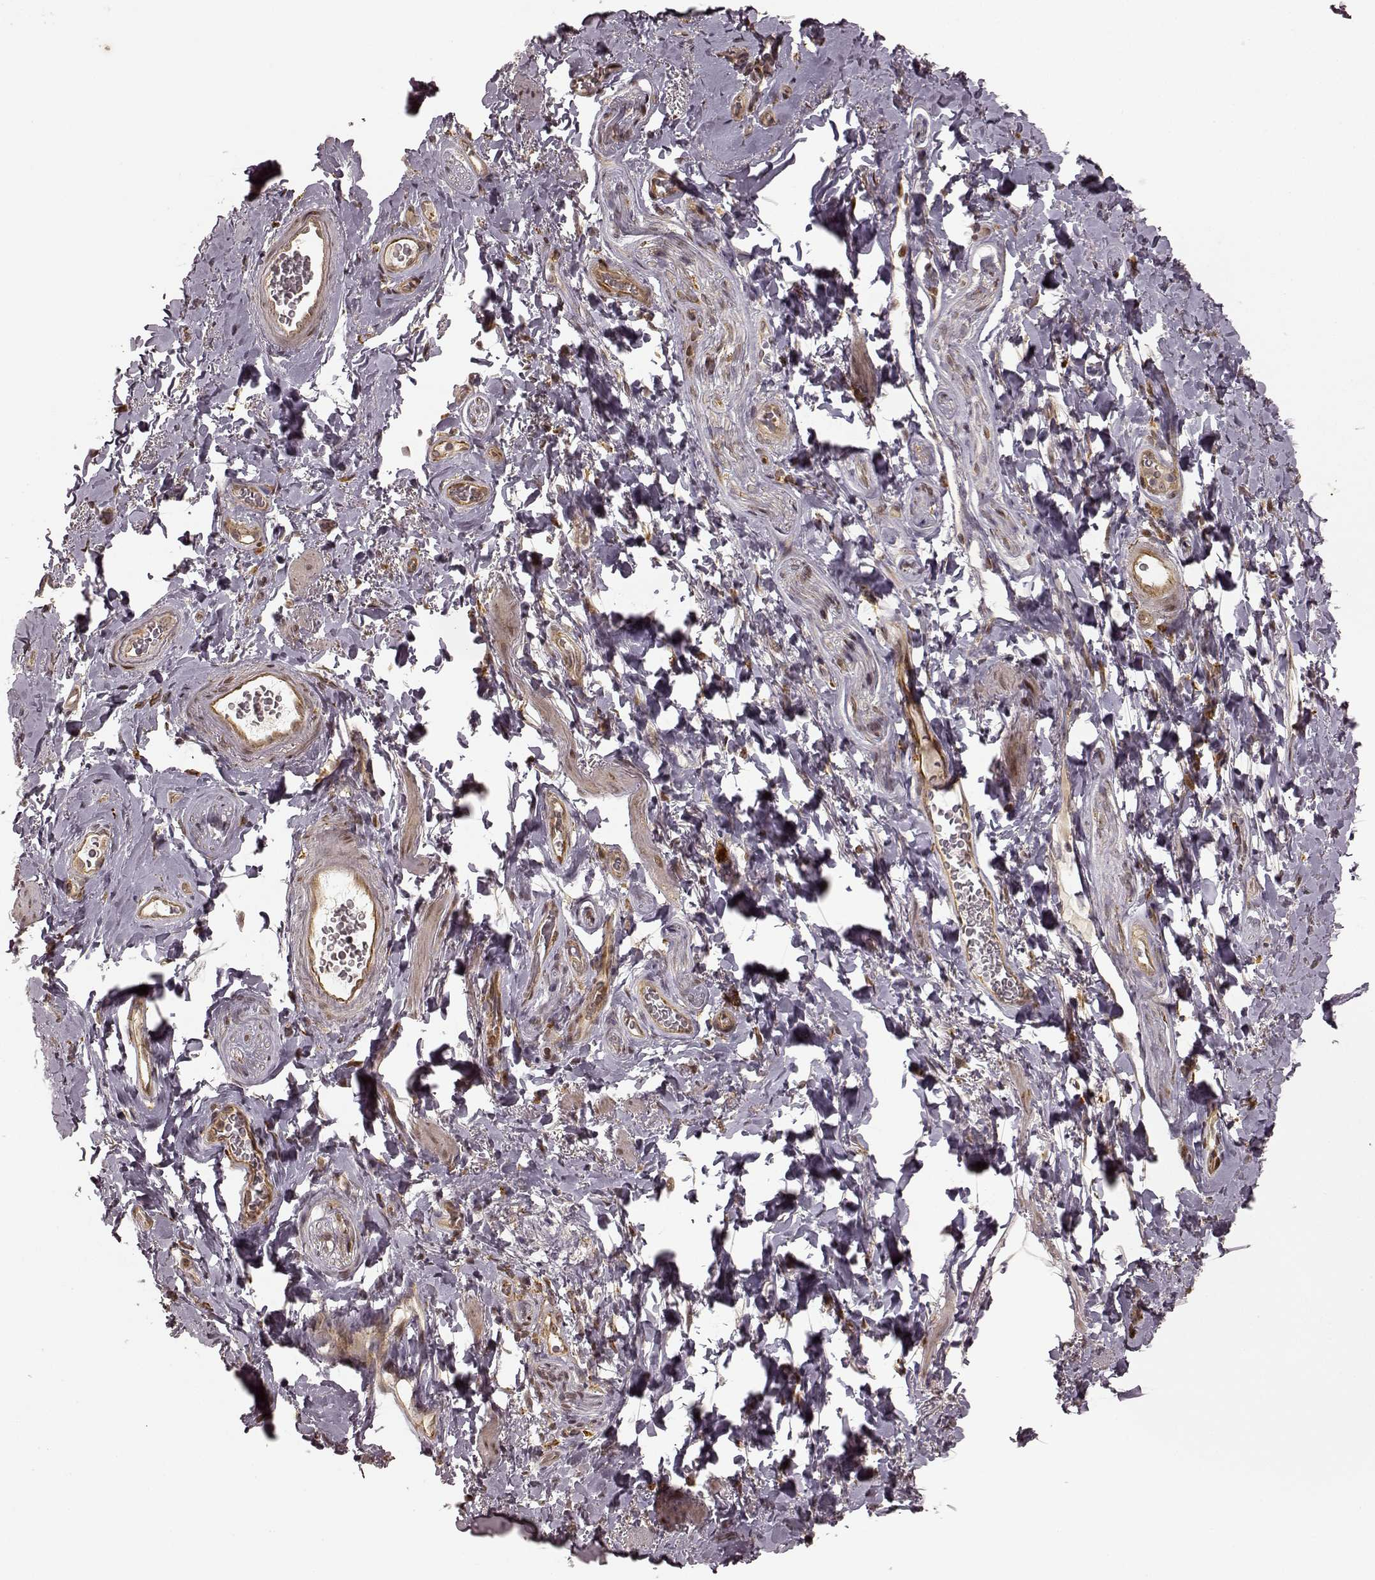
{"staining": {"intensity": "weak", "quantity": "25%-75%", "location": "cytoplasmic/membranous"}, "tissue": "adipose tissue", "cell_type": "Adipocytes", "image_type": "normal", "snomed": [{"axis": "morphology", "description": "Normal tissue, NOS"}, {"axis": "topography", "description": "Anal"}, {"axis": "topography", "description": "Peripheral nerve tissue"}], "caption": "Immunohistochemical staining of normal adipose tissue reveals 25%-75% levels of weak cytoplasmic/membranous protein staining in approximately 25%-75% of adipocytes.", "gene": "SLC12A9", "patient": {"sex": "male", "age": 53}}